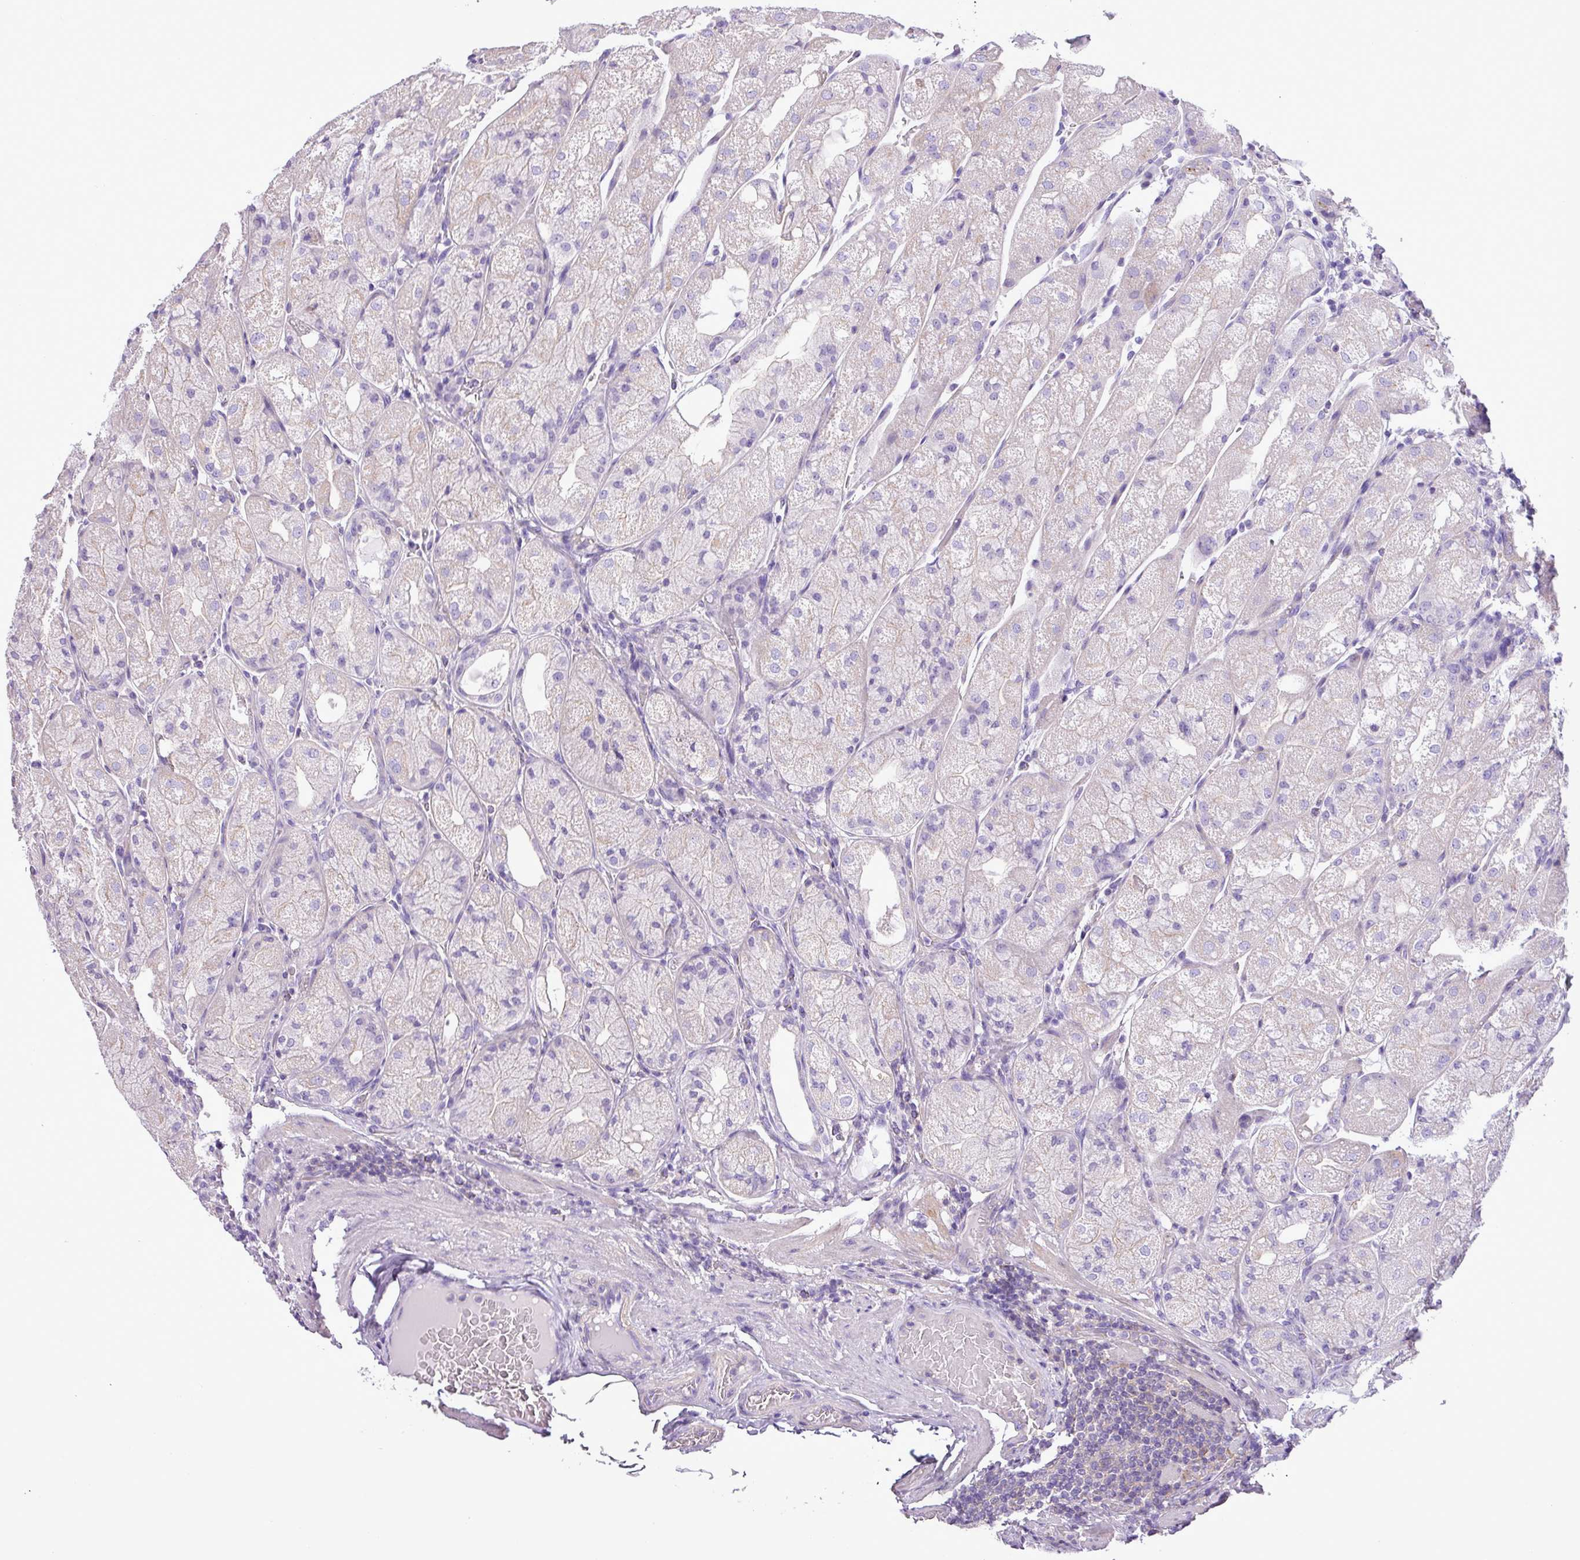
{"staining": {"intensity": "negative", "quantity": "none", "location": "none"}, "tissue": "stomach", "cell_type": "Glandular cells", "image_type": "normal", "snomed": [{"axis": "morphology", "description": "Normal tissue, NOS"}, {"axis": "topography", "description": "Stomach, upper"}], "caption": "Immunohistochemistry (IHC) photomicrograph of benign stomach stained for a protein (brown), which reveals no positivity in glandular cells.", "gene": "ZNF334", "patient": {"sex": "male", "age": 52}}